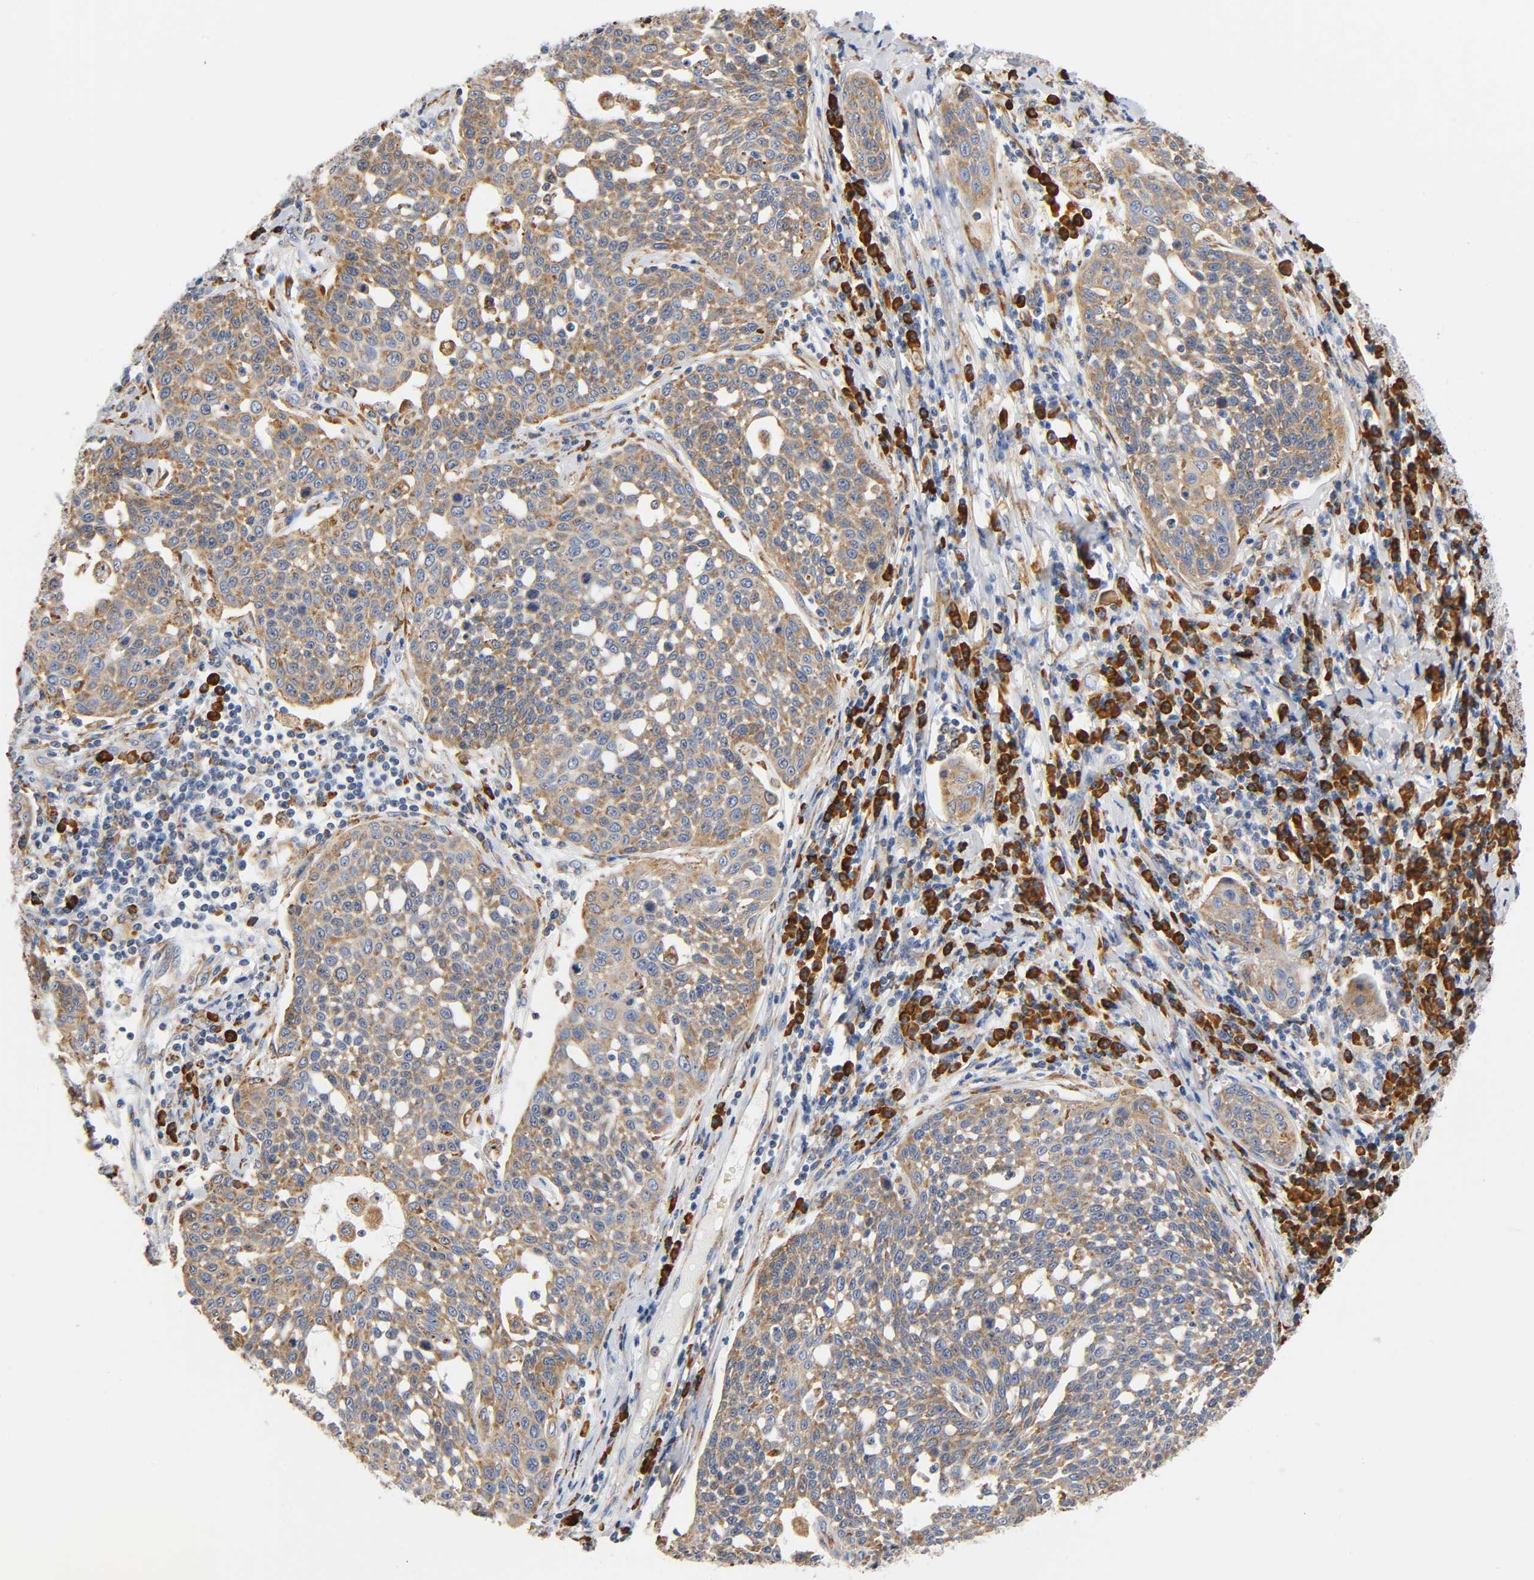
{"staining": {"intensity": "weak", "quantity": ">75%", "location": "cytoplasmic/membranous"}, "tissue": "cervical cancer", "cell_type": "Tumor cells", "image_type": "cancer", "snomed": [{"axis": "morphology", "description": "Squamous cell carcinoma, NOS"}, {"axis": "topography", "description": "Cervix"}], "caption": "Approximately >75% of tumor cells in squamous cell carcinoma (cervical) show weak cytoplasmic/membranous protein positivity as visualized by brown immunohistochemical staining.", "gene": "UCKL1", "patient": {"sex": "female", "age": 34}}